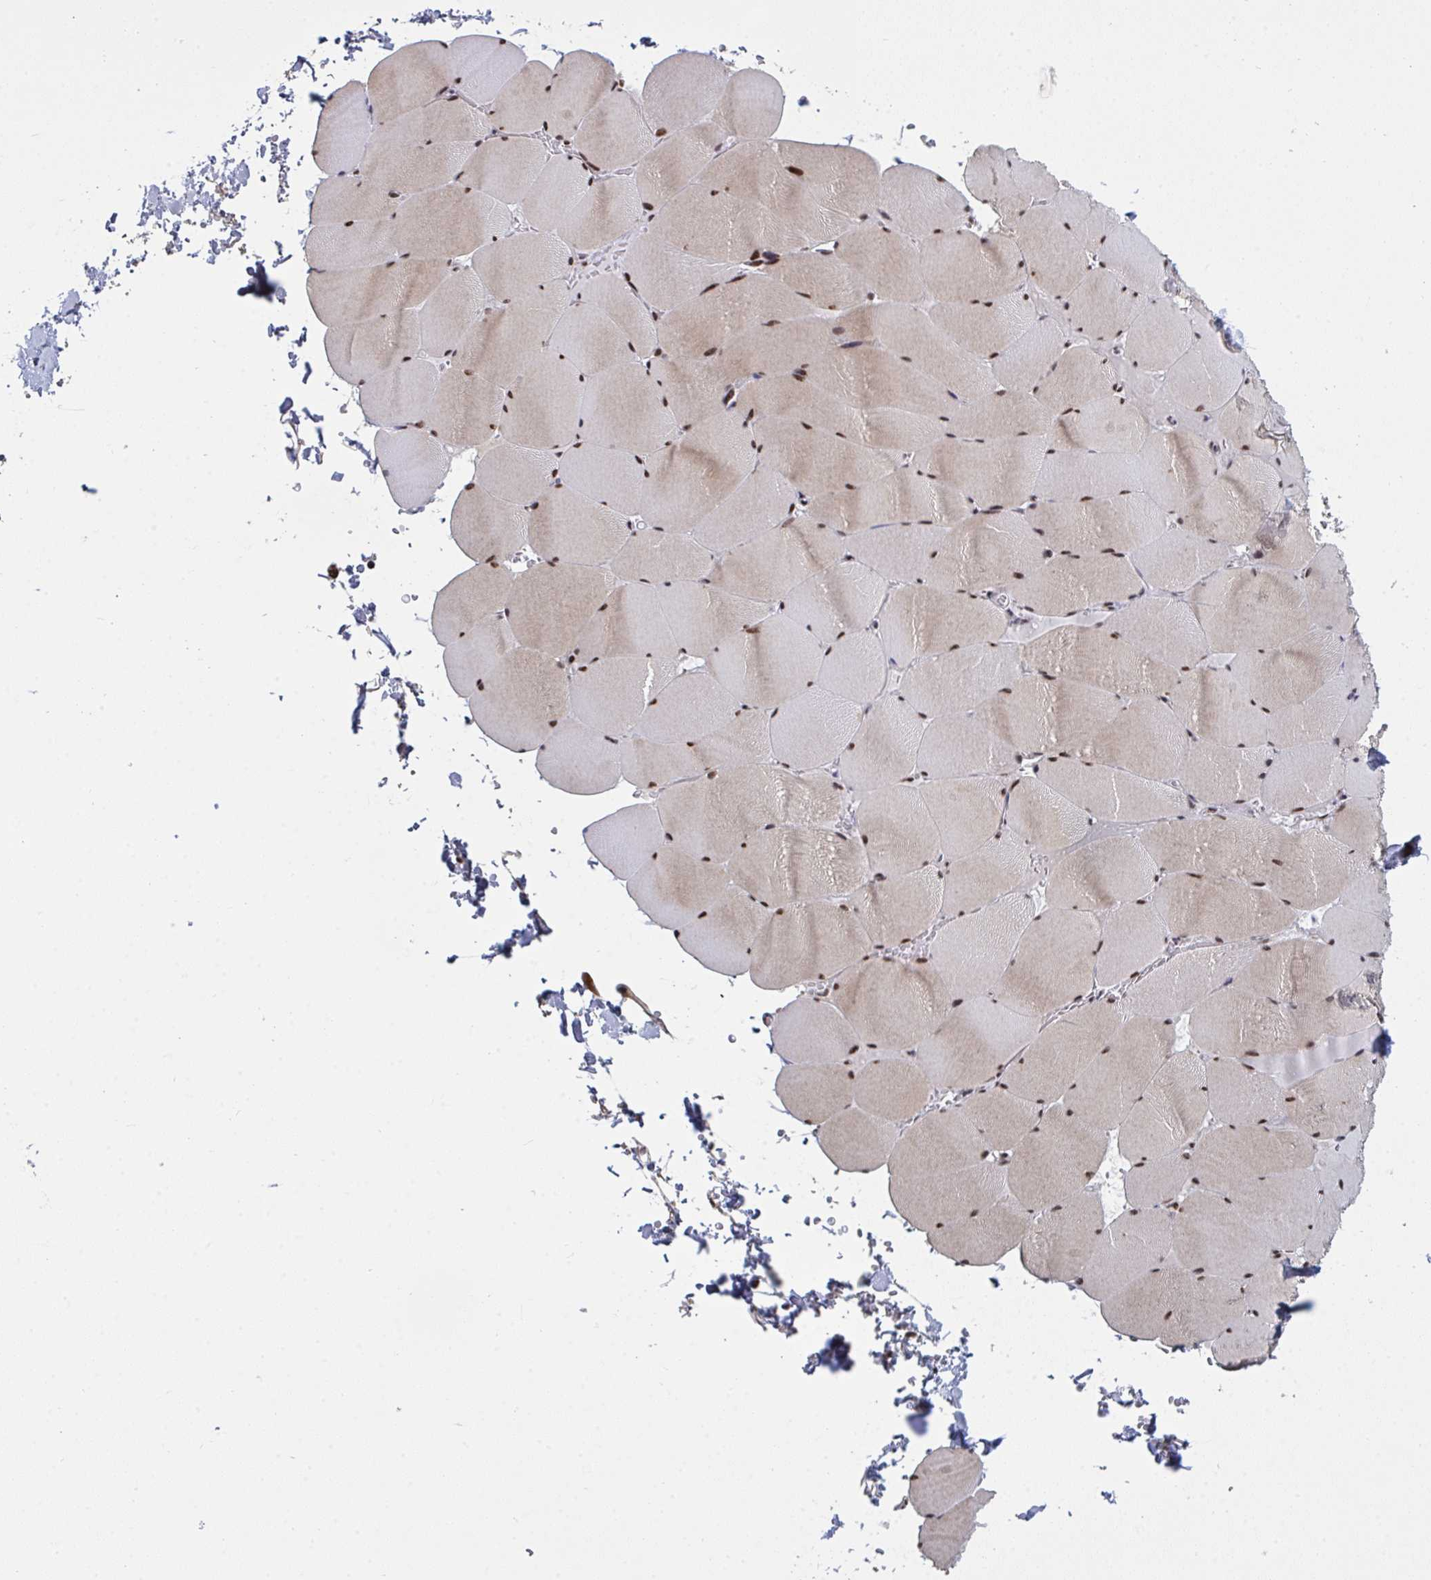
{"staining": {"intensity": "strong", "quantity": ">75%", "location": "cytoplasmic/membranous,nuclear"}, "tissue": "skeletal muscle", "cell_type": "Myocytes", "image_type": "normal", "snomed": [{"axis": "morphology", "description": "Normal tissue, NOS"}, {"axis": "topography", "description": "Skeletal muscle"}, {"axis": "topography", "description": "Head-Neck"}], "caption": "Myocytes reveal high levels of strong cytoplasmic/membranous,nuclear expression in approximately >75% of cells in normal human skeletal muscle. (brown staining indicates protein expression, while blue staining denotes nuclei).", "gene": "ZNF607", "patient": {"sex": "male", "age": 66}}